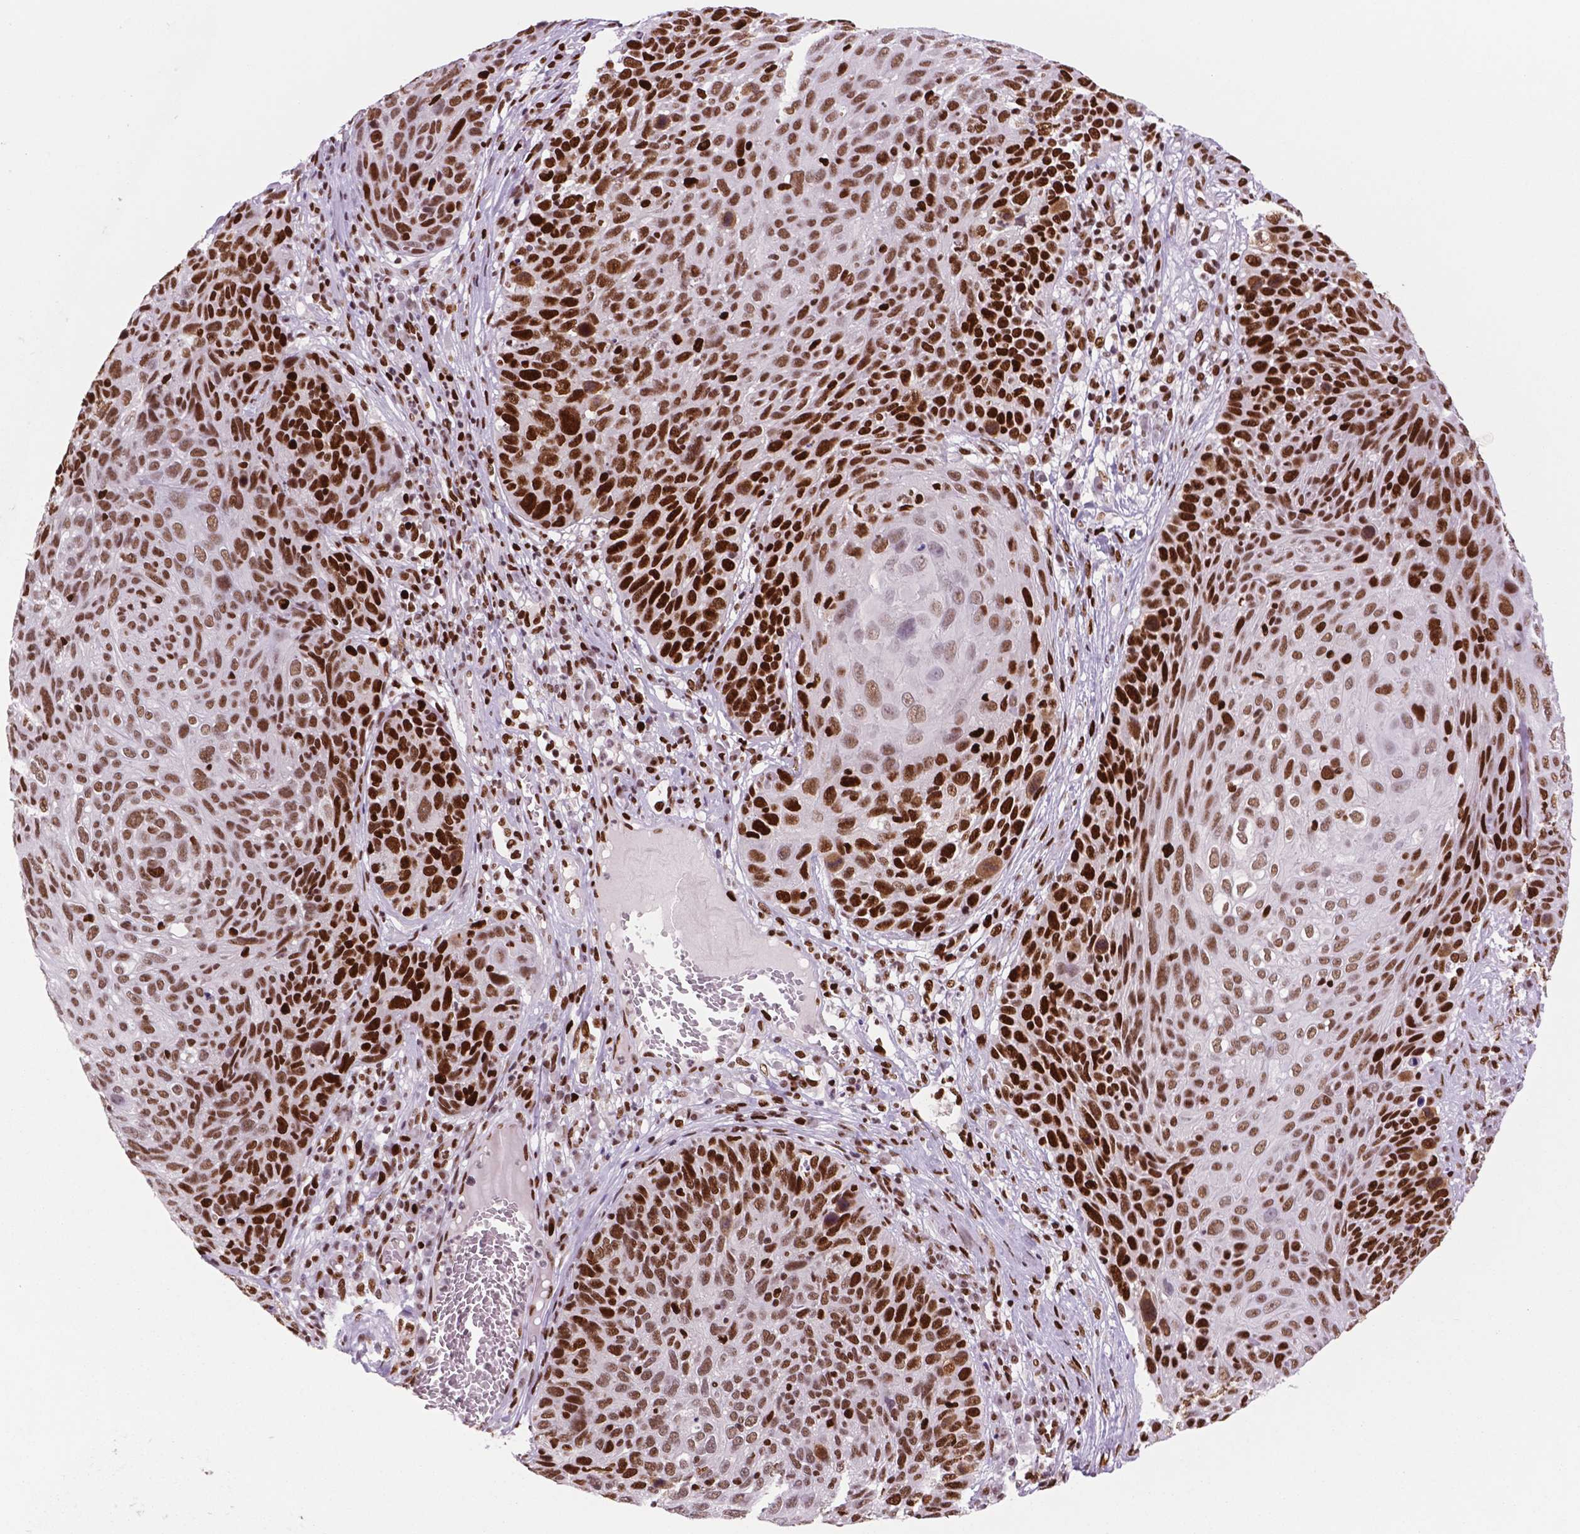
{"staining": {"intensity": "strong", "quantity": ">75%", "location": "nuclear"}, "tissue": "skin cancer", "cell_type": "Tumor cells", "image_type": "cancer", "snomed": [{"axis": "morphology", "description": "Squamous cell carcinoma, NOS"}, {"axis": "topography", "description": "Skin"}], "caption": "A high-resolution micrograph shows immunohistochemistry (IHC) staining of skin cancer, which demonstrates strong nuclear positivity in about >75% of tumor cells.", "gene": "MSH6", "patient": {"sex": "male", "age": 92}}